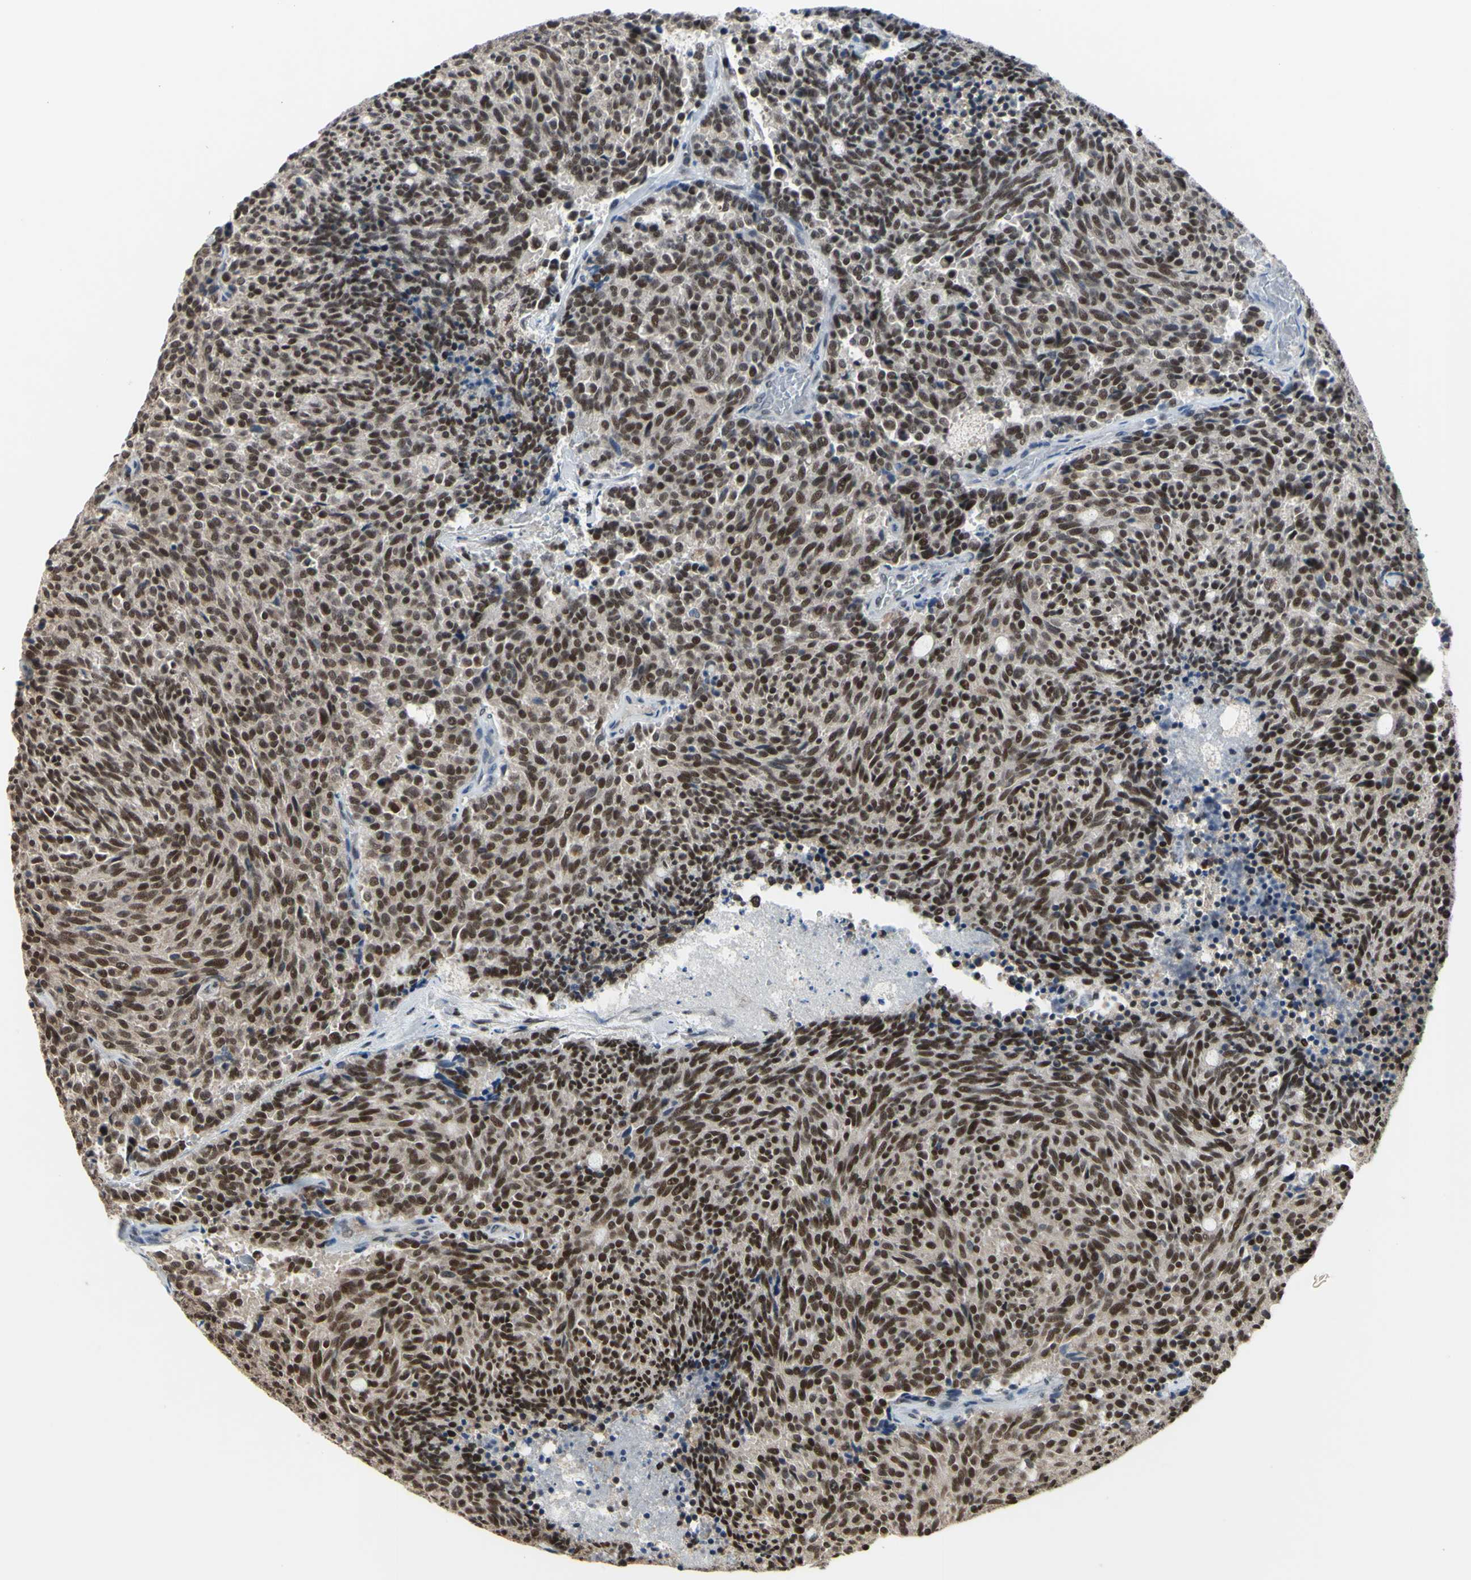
{"staining": {"intensity": "weak", "quantity": ">75%", "location": "cytoplasmic/membranous,nuclear"}, "tissue": "carcinoid", "cell_type": "Tumor cells", "image_type": "cancer", "snomed": [{"axis": "morphology", "description": "Carcinoid, malignant, NOS"}, {"axis": "topography", "description": "Pancreas"}], "caption": "Protein expression analysis of human carcinoid reveals weak cytoplasmic/membranous and nuclear positivity in approximately >75% of tumor cells.", "gene": "SP4", "patient": {"sex": "female", "age": 54}}